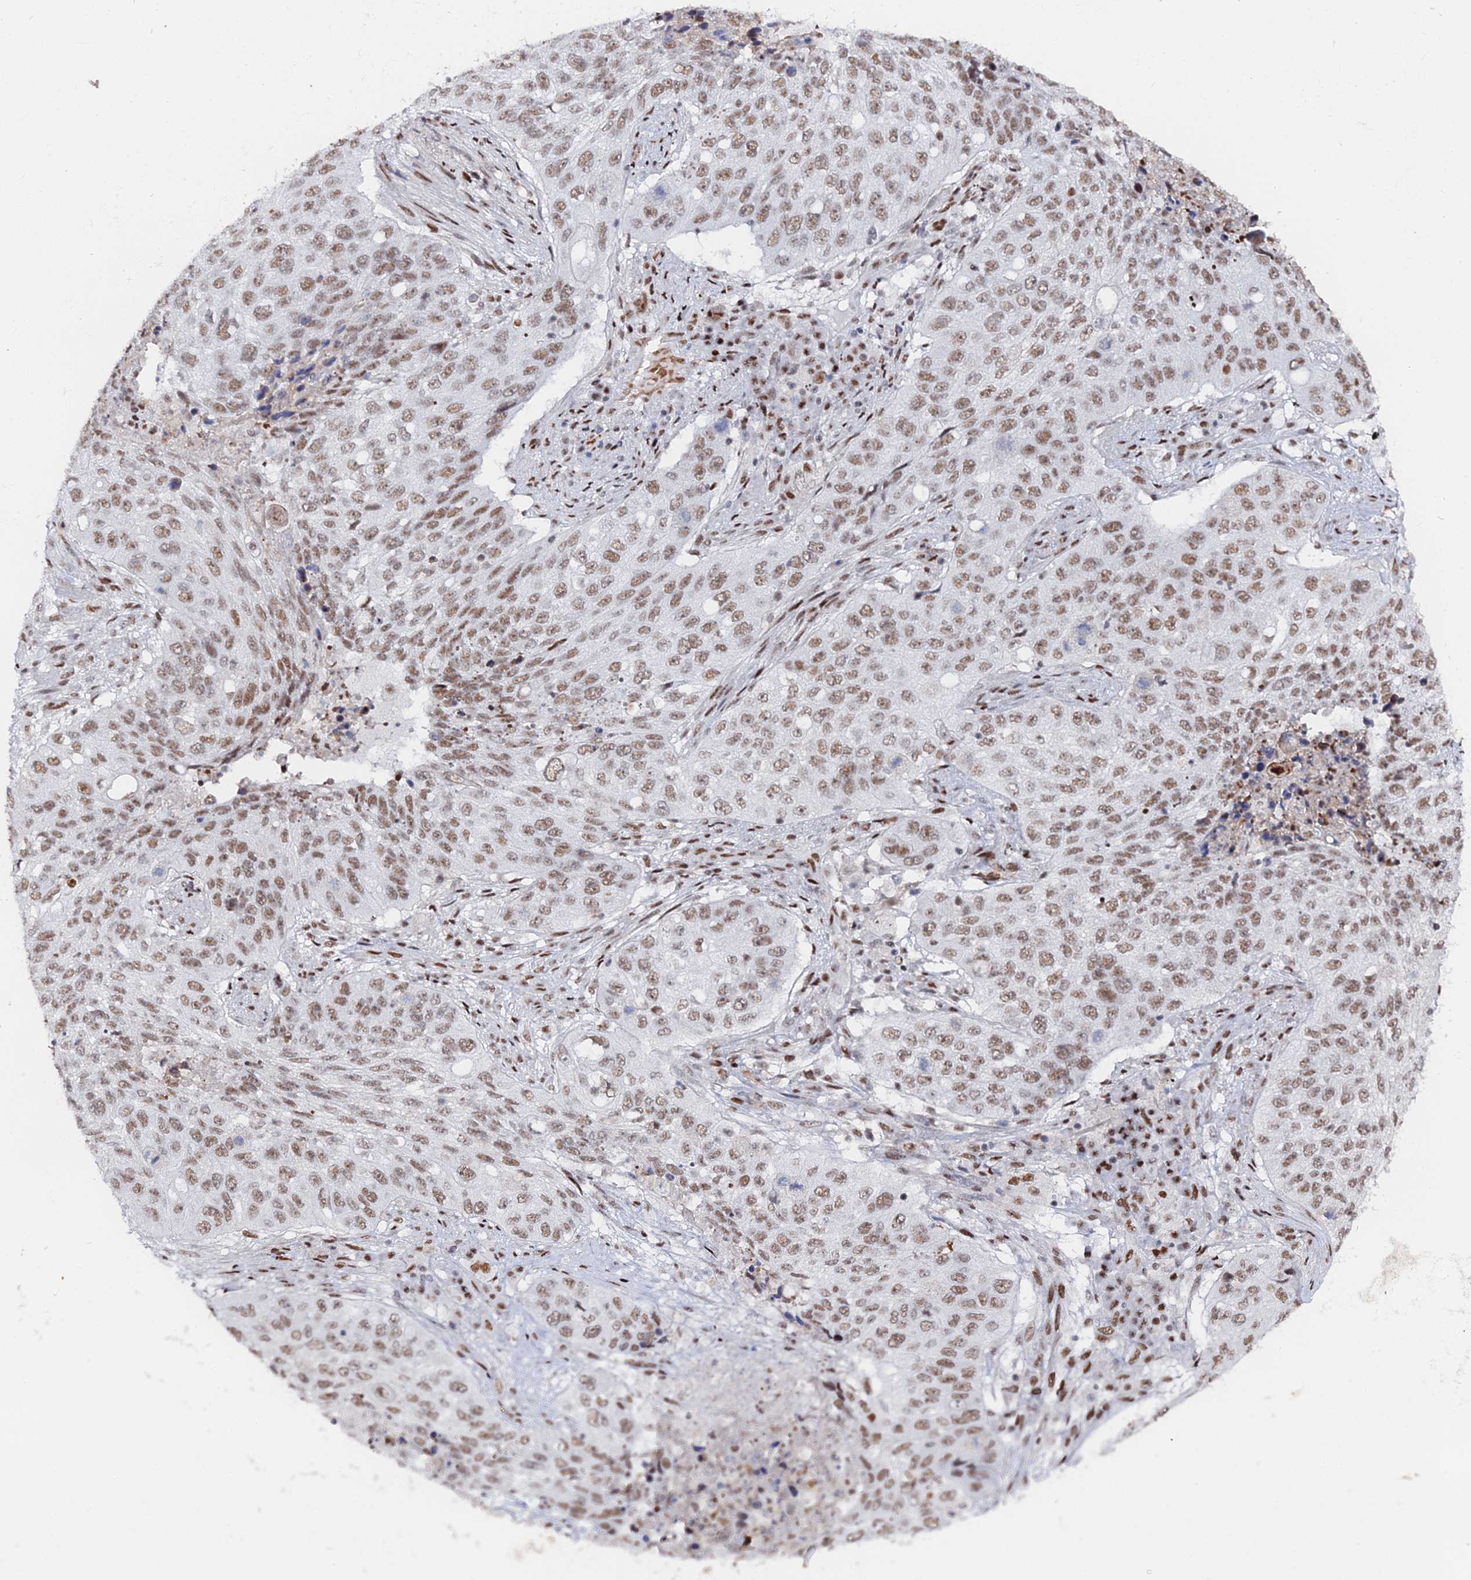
{"staining": {"intensity": "moderate", "quantity": ">75%", "location": "nuclear"}, "tissue": "lung cancer", "cell_type": "Tumor cells", "image_type": "cancer", "snomed": [{"axis": "morphology", "description": "Squamous cell carcinoma, NOS"}, {"axis": "topography", "description": "Lung"}], "caption": "Squamous cell carcinoma (lung) stained with immunohistochemistry (IHC) reveals moderate nuclear expression in approximately >75% of tumor cells.", "gene": "GSC2", "patient": {"sex": "female", "age": 63}}